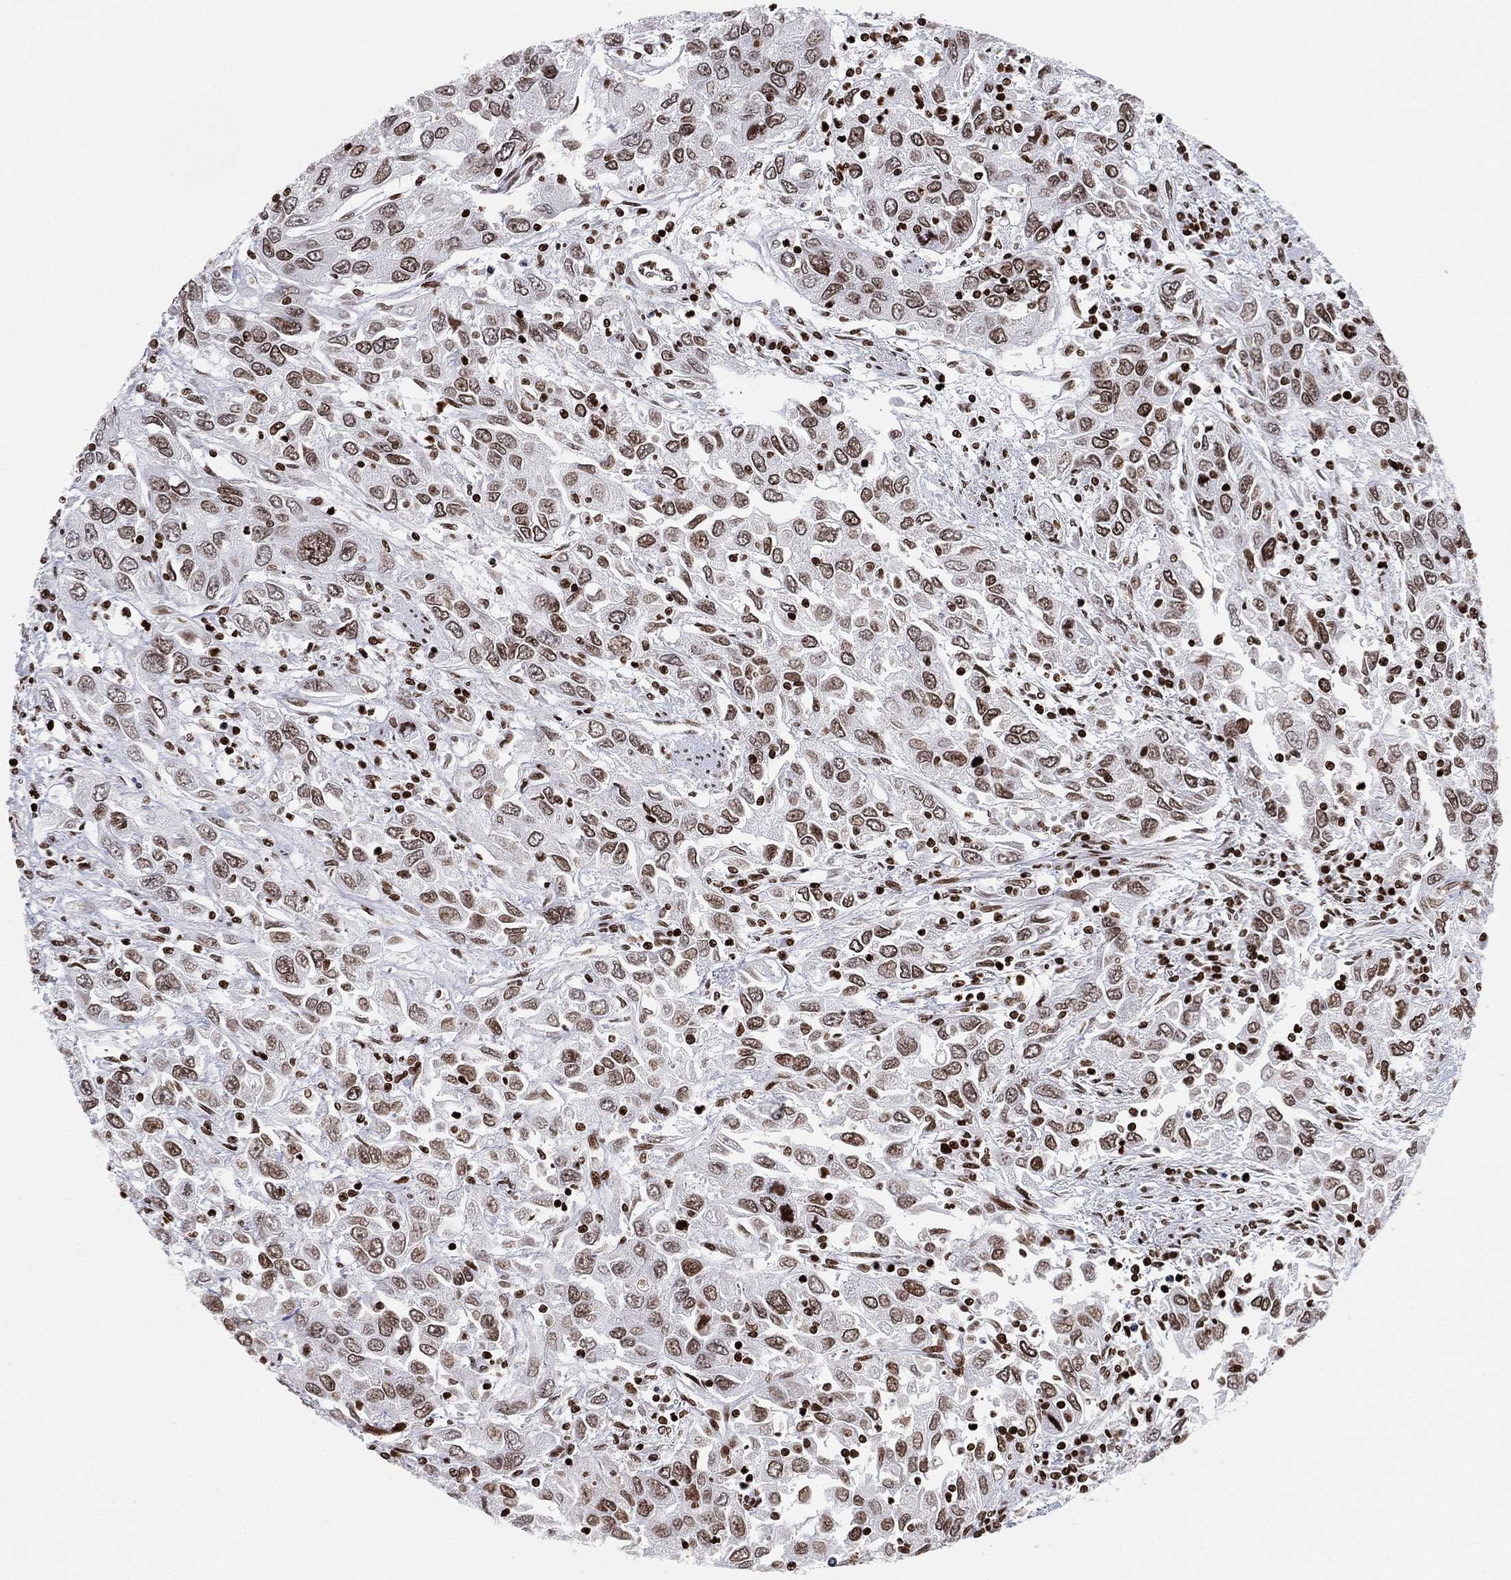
{"staining": {"intensity": "moderate", "quantity": "25%-75%", "location": "nuclear"}, "tissue": "urothelial cancer", "cell_type": "Tumor cells", "image_type": "cancer", "snomed": [{"axis": "morphology", "description": "Urothelial carcinoma, High grade"}, {"axis": "topography", "description": "Urinary bladder"}], "caption": "Tumor cells show medium levels of moderate nuclear staining in about 25%-75% of cells in human urothelial carcinoma (high-grade).", "gene": "MFSD14A", "patient": {"sex": "male", "age": 76}}